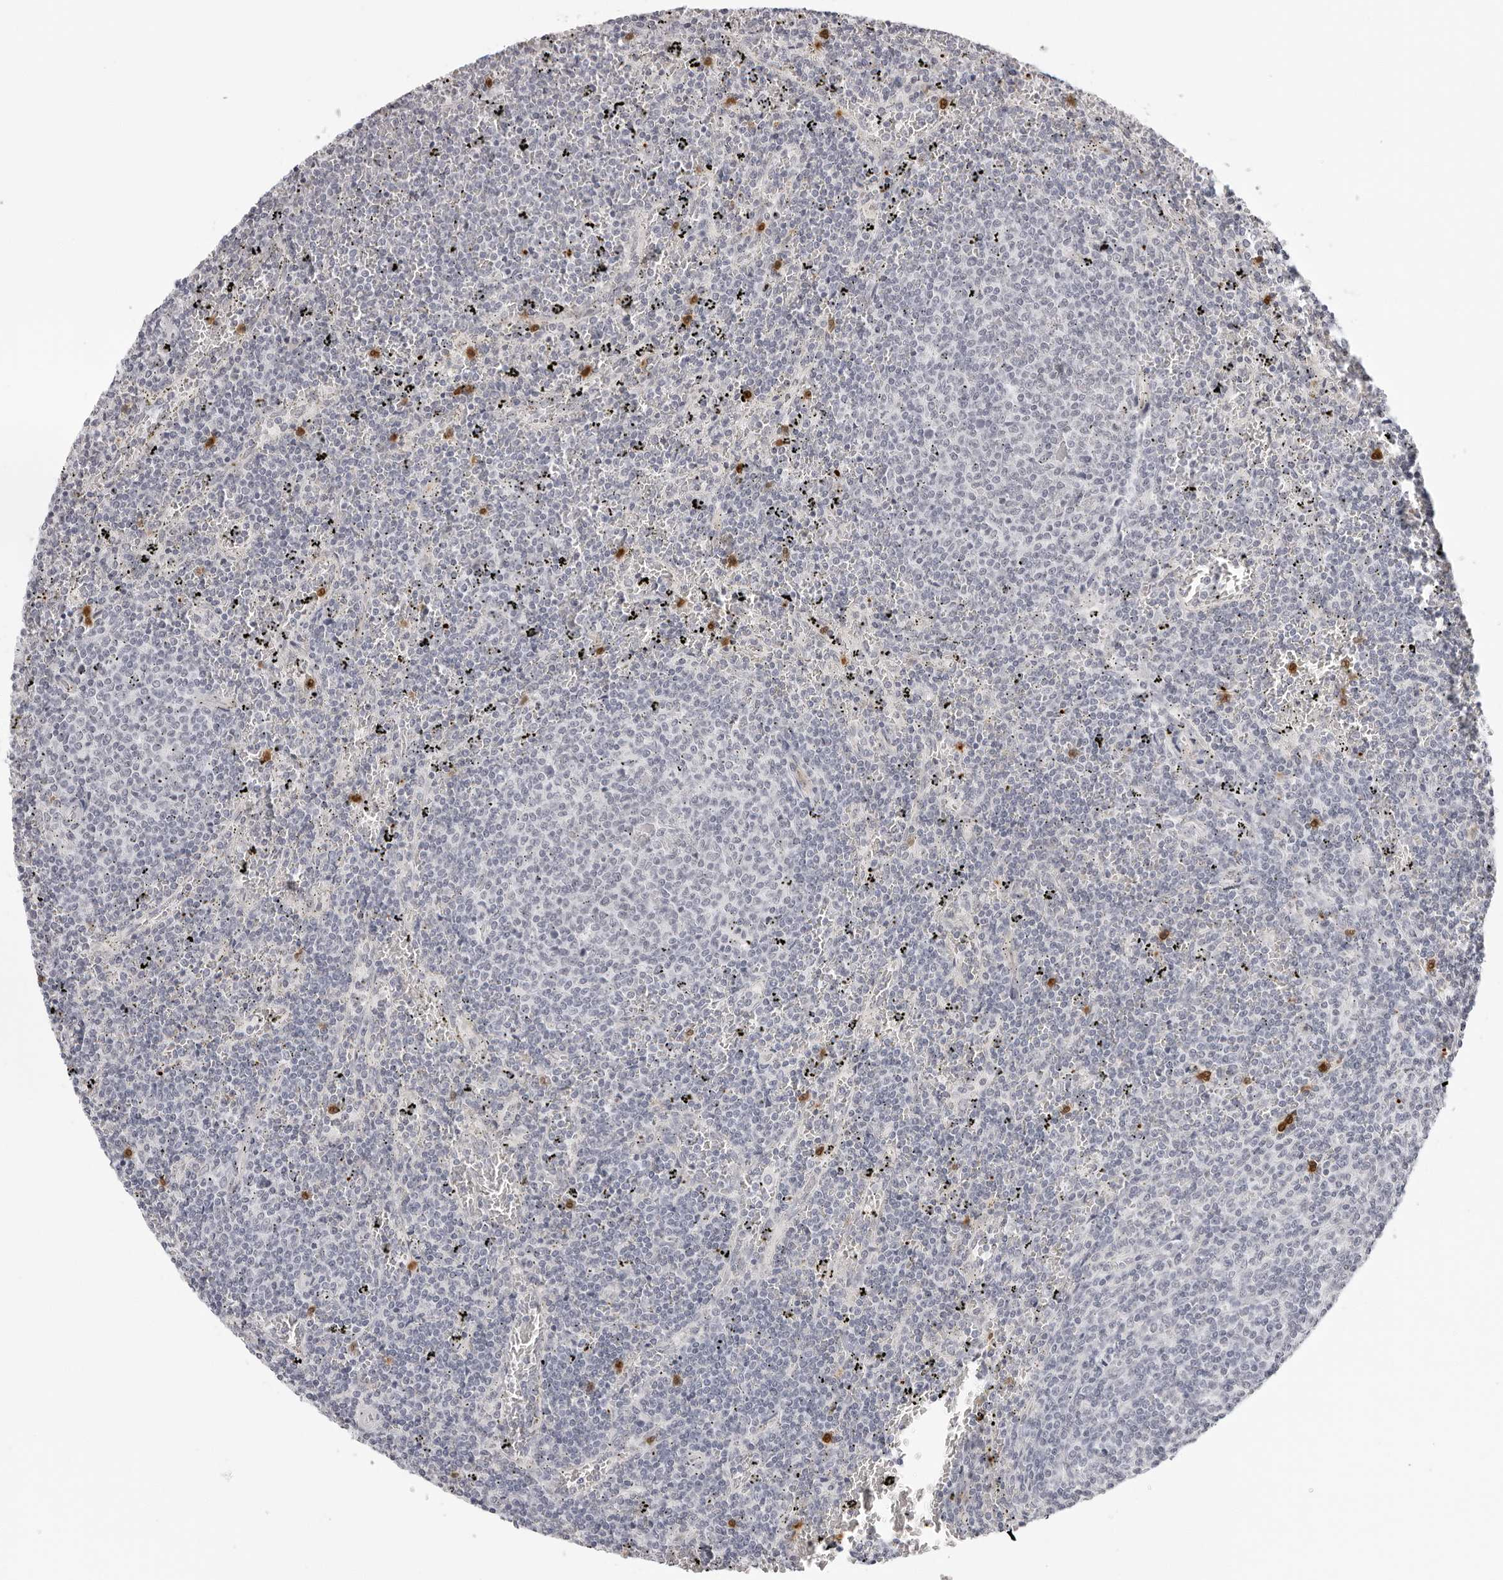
{"staining": {"intensity": "negative", "quantity": "none", "location": "none"}, "tissue": "lymphoma", "cell_type": "Tumor cells", "image_type": "cancer", "snomed": [{"axis": "morphology", "description": "Malignant lymphoma, non-Hodgkin's type, Low grade"}, {"axis": "topography", "description": "Spleen"}], "caption": "IHC micrograph of human lymphoma stained for a protein (brown), which shows no staining in tumor cells.", "gene": "STRADB", "patient": {"sex": "female", "age": 50}}